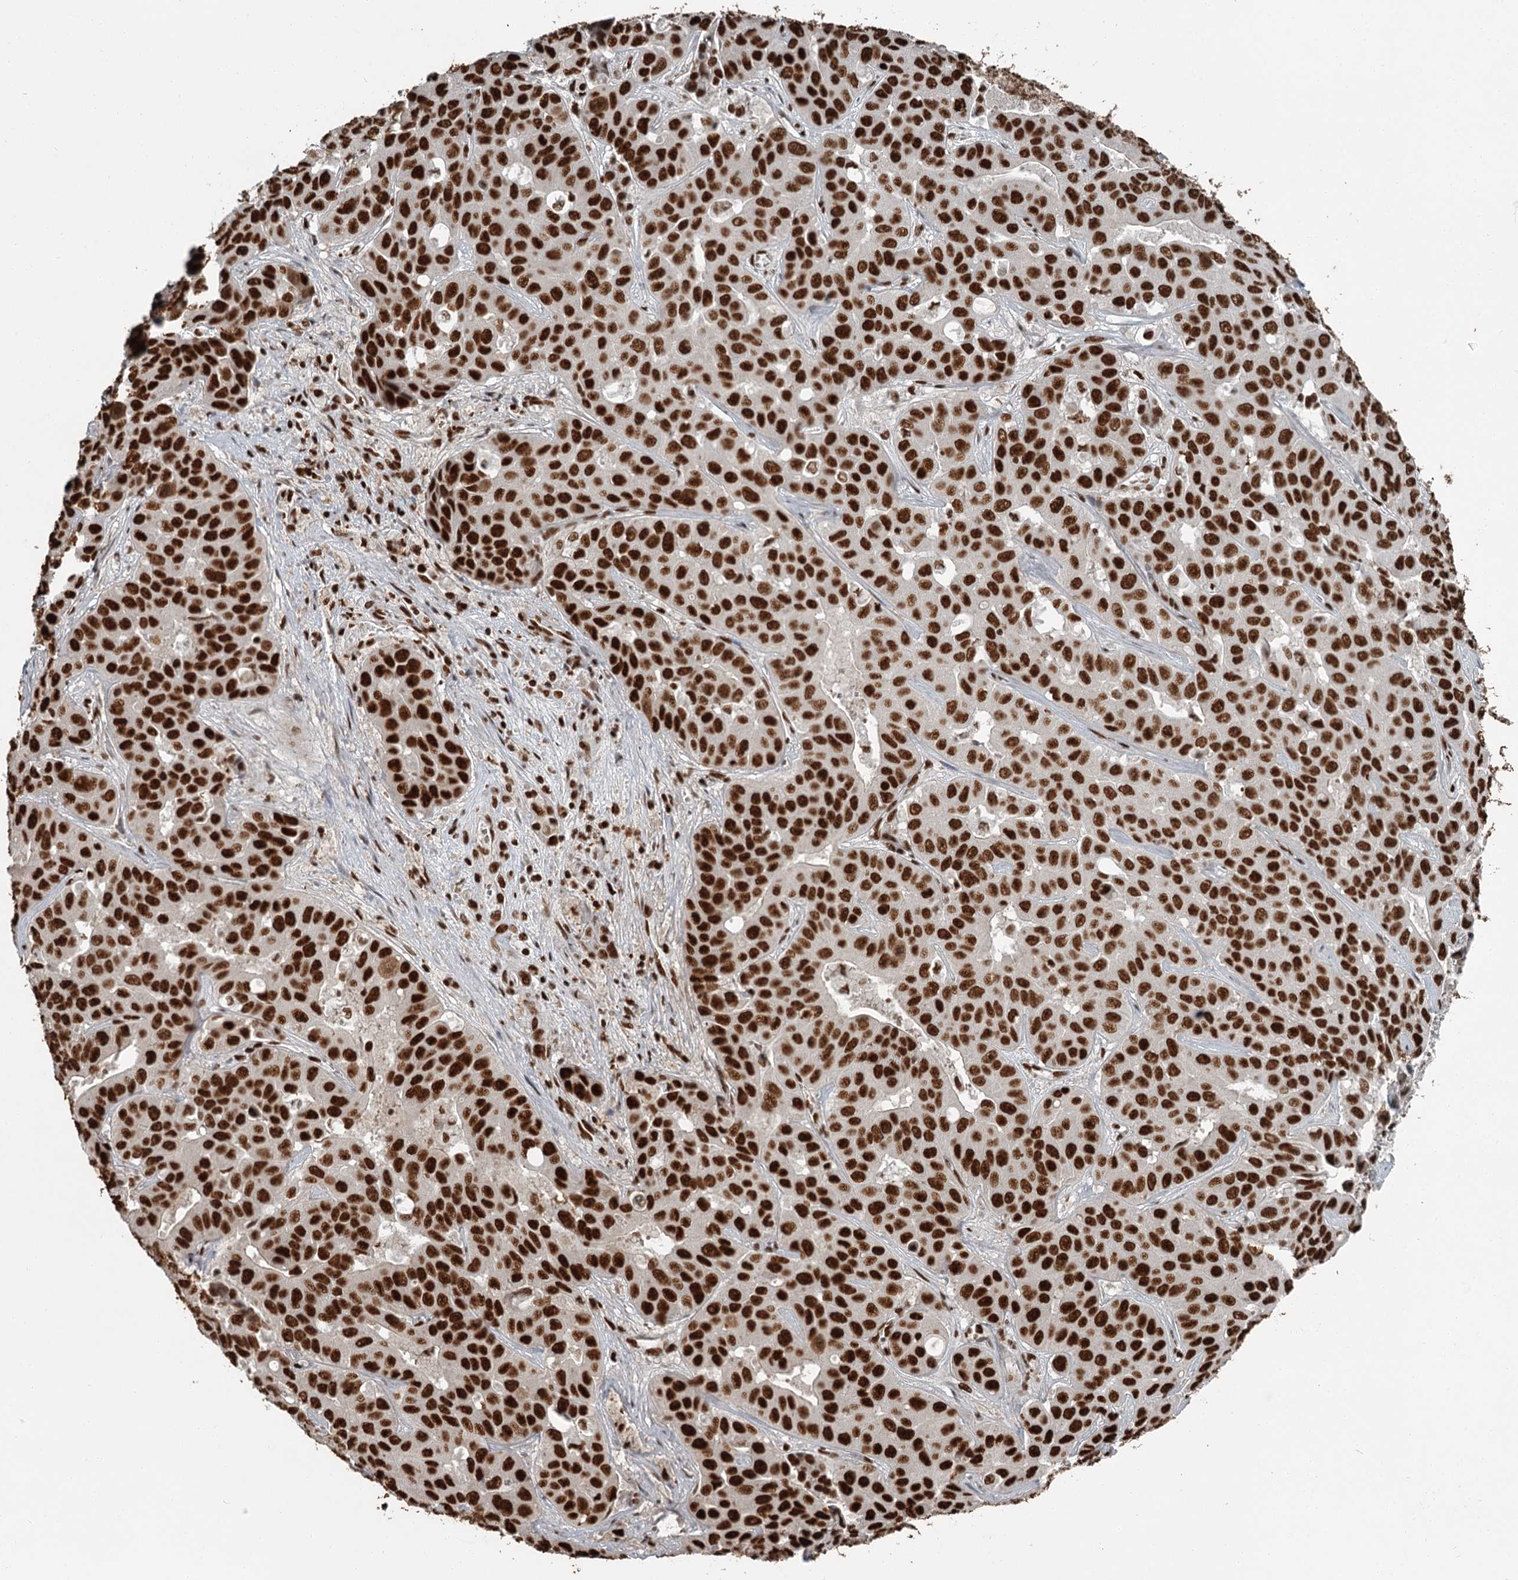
{"staining": {"intensity": "strong", "quantity": ">75%", "location": "nuclear"}, "tissue": "liver cancer", "cell_type": "Tumor cells", "image_type": "cancer", "snomed": [{"axis": "morphology", "description": "Cholangiocarcinoma"}, {"axis": "topography", "description": "Liver"}], "caption": "Cholangiocarcinoma (liver) tissue reveals strong nuclear expression in about >75% of tumor cells, visualized by immunohistochemistry.", "gene": "RBBP7", "patient": {"sex": "female", "age": 52}}